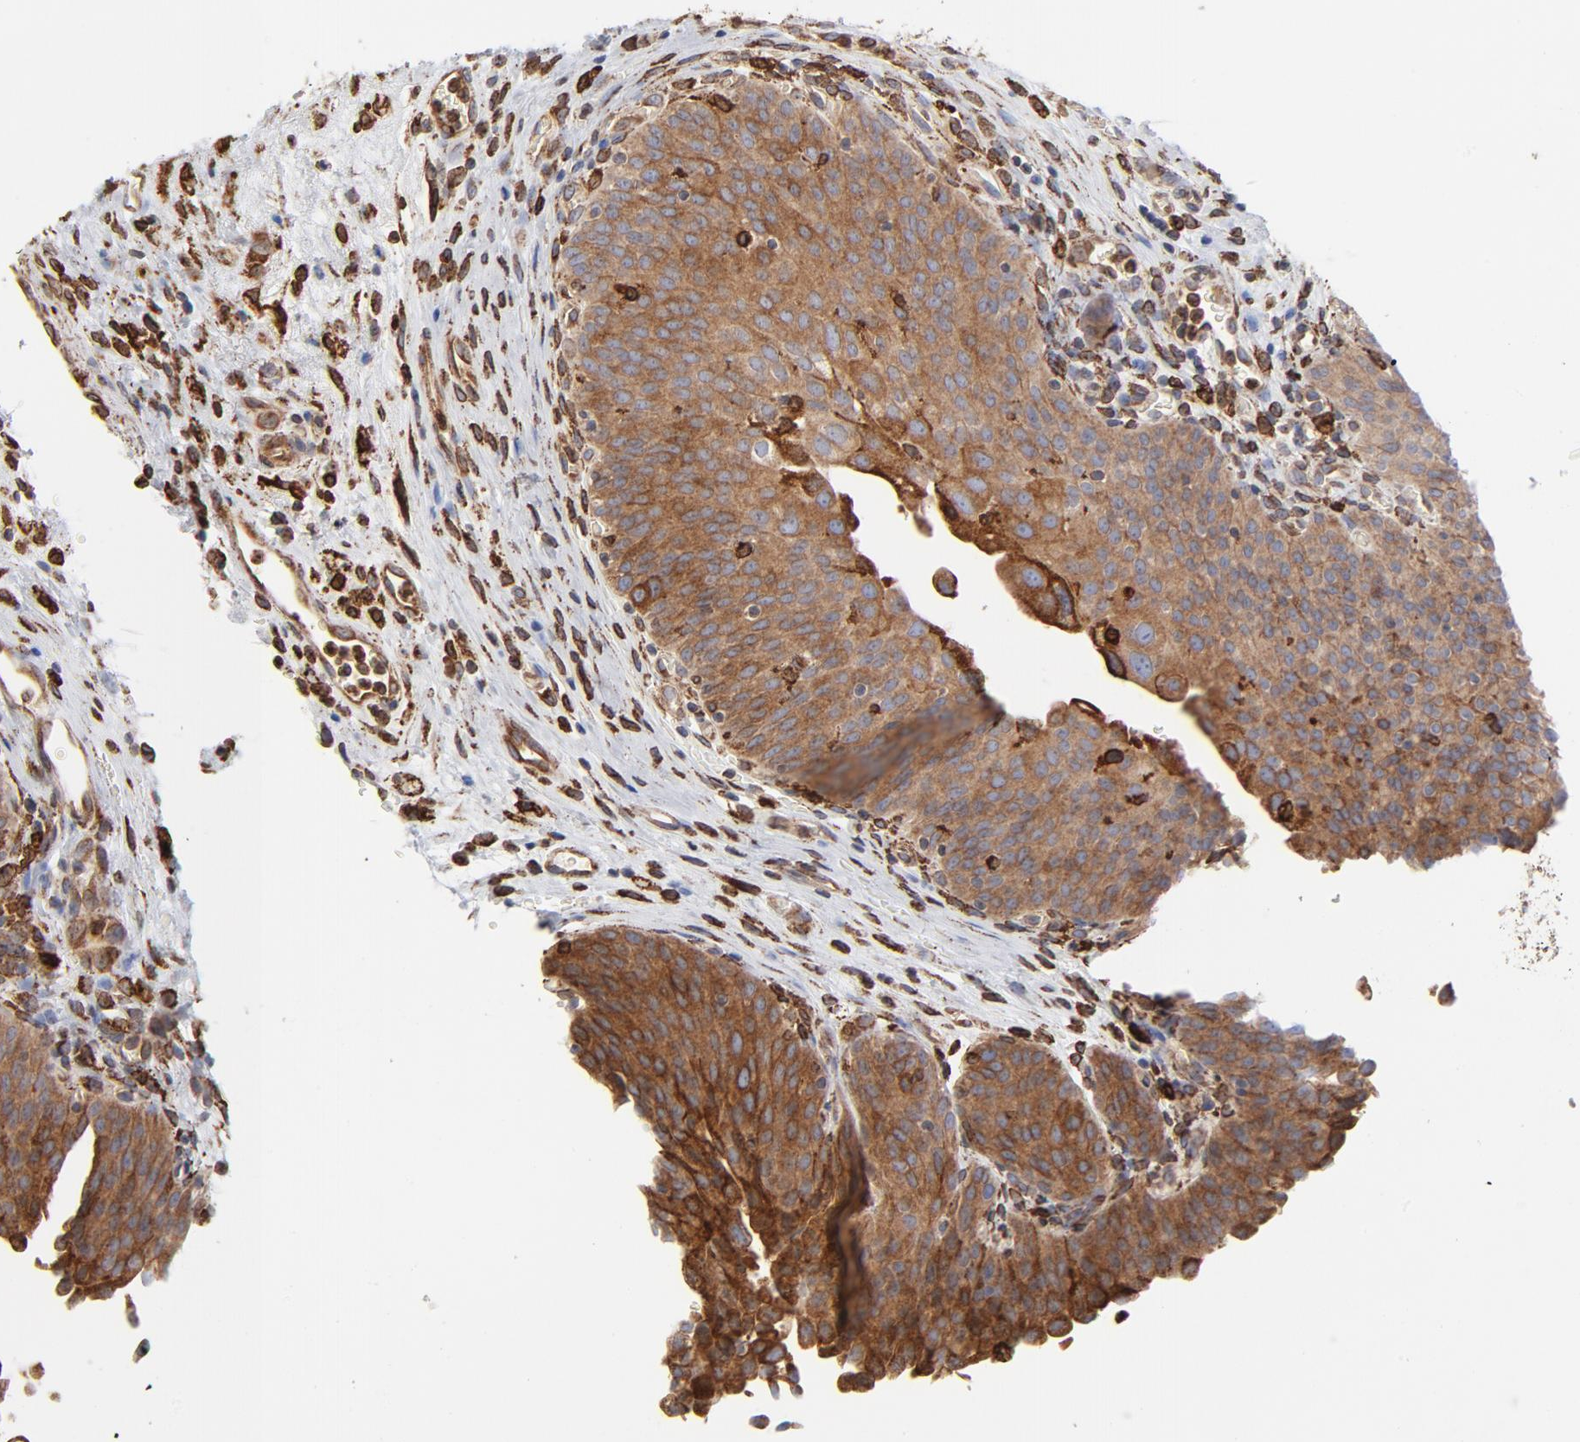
{"staining": {"intensity": "moderate", "quantity": ">75%", "location": "cytoplasmic/membranous"}, "tissue": "urinary bladder", "cell_type": "Urothelial cells", "image_type": "normal", "snomed": [{"axis": "morphology", "description": "Normal tissue, NOS"}, {"axis": "morphology", "description": "Dysplasia, NOS"}, {"axis": "topography", "description": "Urinary bladder"}], "caption": "Moderate cytoplasmic/membranous expression for a protein is identified in approximately >75% of urothelial cells of unremarkable urinary bladder using immunohistochemistry (IHC).", "gene": "CANX", "patient": {"sex": "male", "age": 35}}